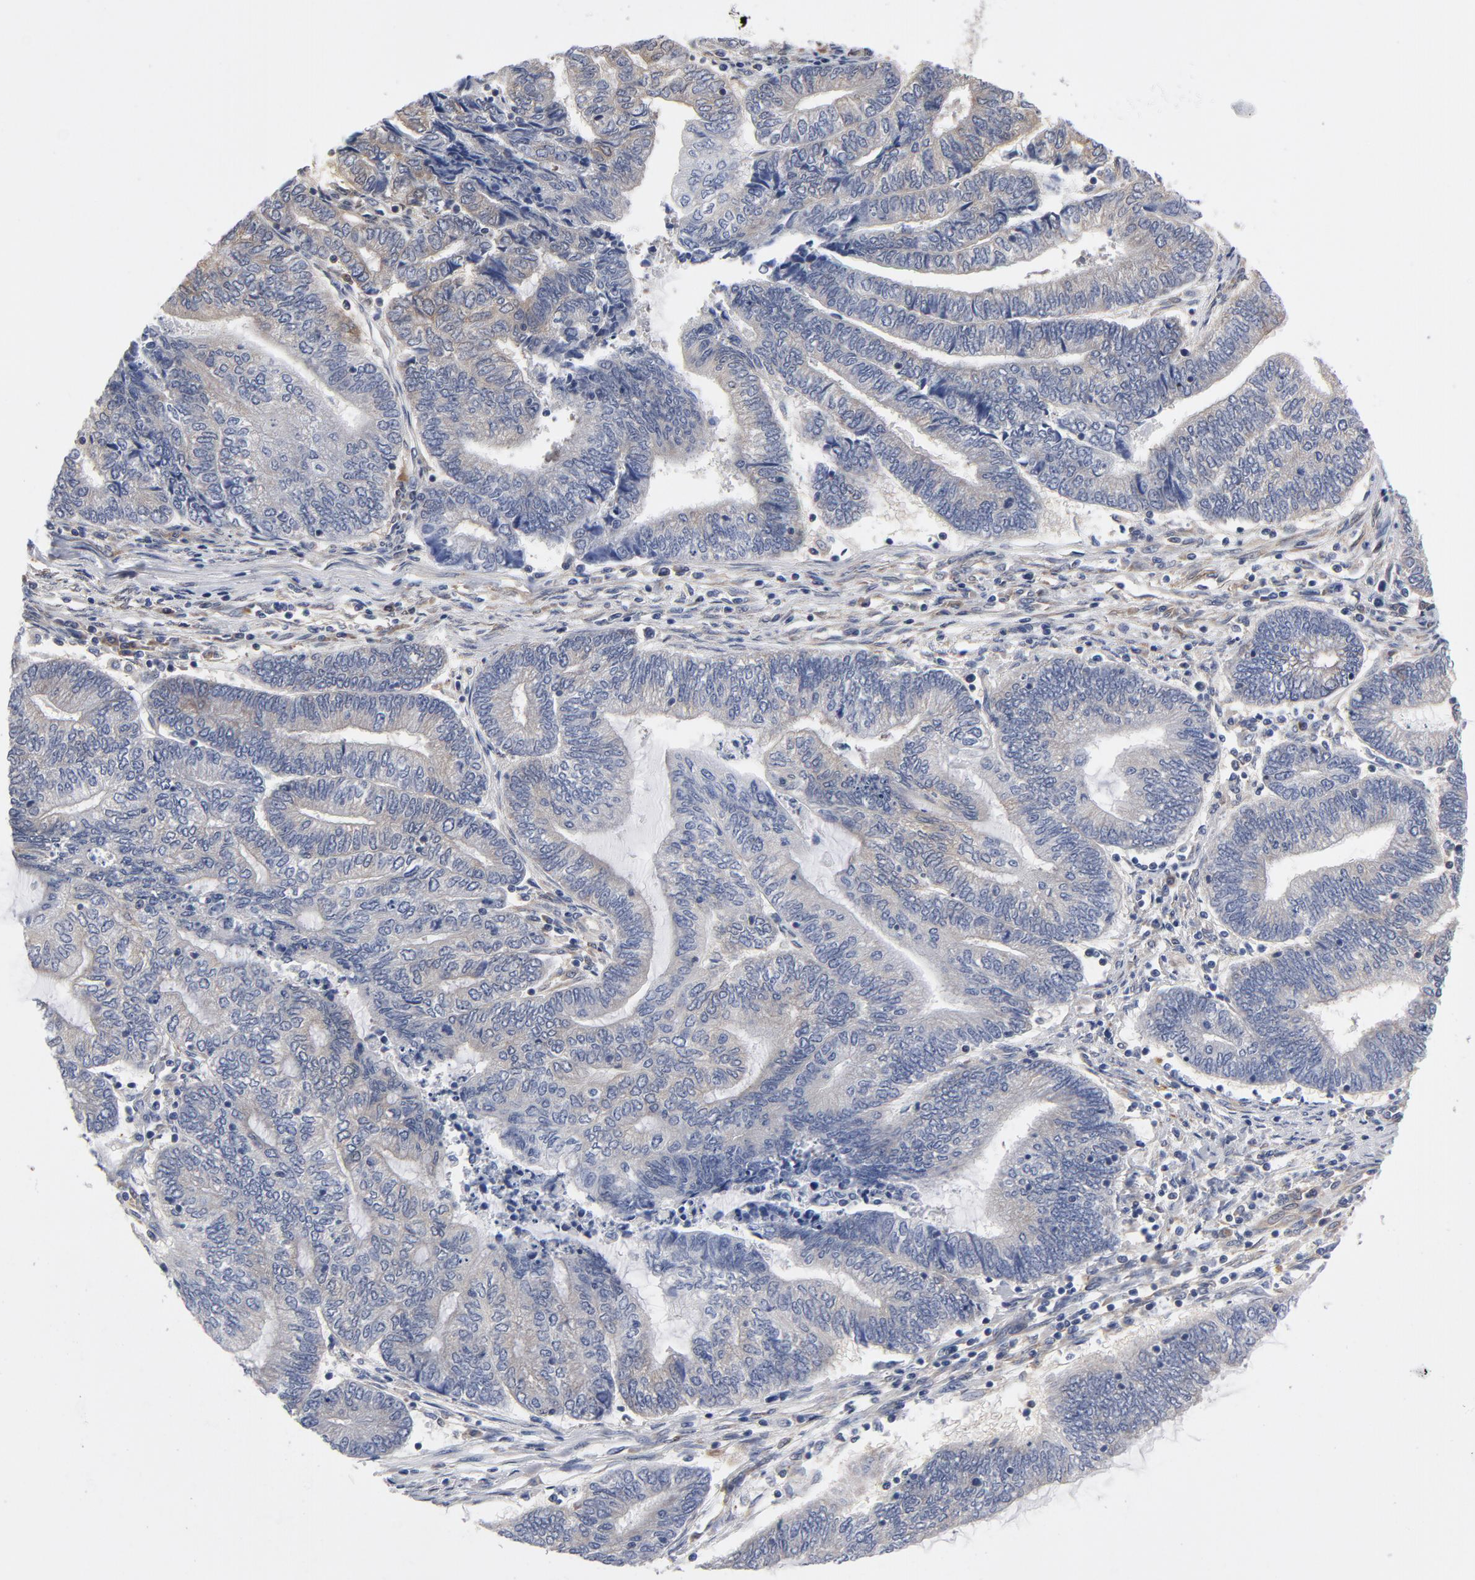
{"staining": {"intensity": "negative", "quantity": "none", "location": "none"}, "tissue": "endometrial cancer", "cell_type": "Tumor cells", "image_type": "cancer", "snomed": [{"axis": "morphology", "description": "Adenocarcinoma, NOS"}, {"axis": "topography", "description": "Uterus"}, {"axis": "topography", "description": "Endometrium"}], "caption": "This is an IHC histopathology image of human endometrial cancer (adenocarcinoma). There is no positivity in tumor cells.", "gene": "ASMTL", "patient": {"sex": "female", "age": 70}}